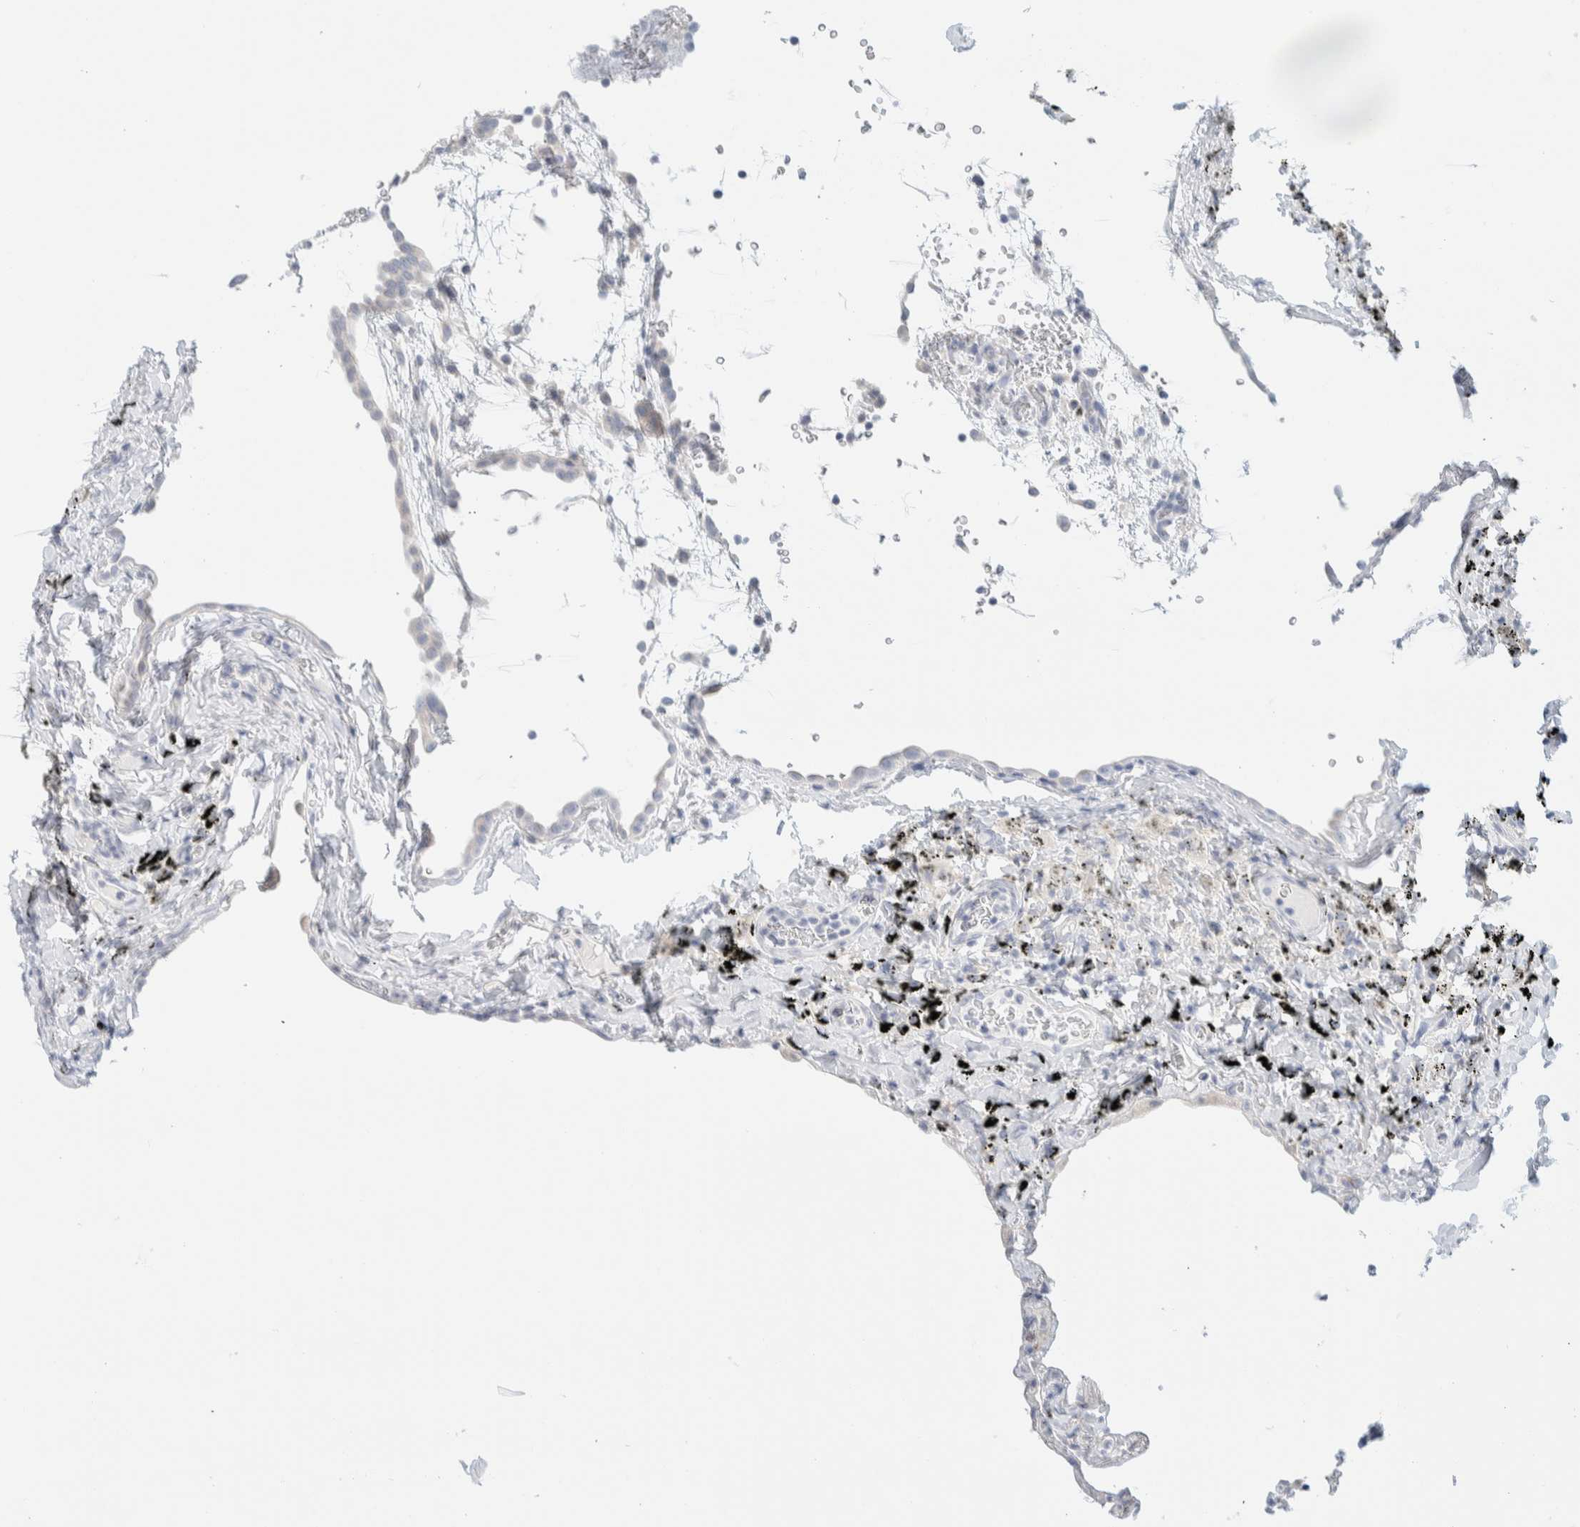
{"staining": {"intensity": "negative", "quantity": "none", "location": "none"}, "tissue": "lung", "cell_type": "Alveolar cells", "image_type": "normal", "snomed": [{"axis": "morphology", "description": "Normal tissue, NOS"}, {"axis": "topography", "description": "Lung"}], "caption": "Immunohistochemistry image of benign human lung stained for a protein (brown), which demonstrates no expression in alveolar cells.", "gene": "ATCAY", "patient": {"sex": "male", "age": 59}}